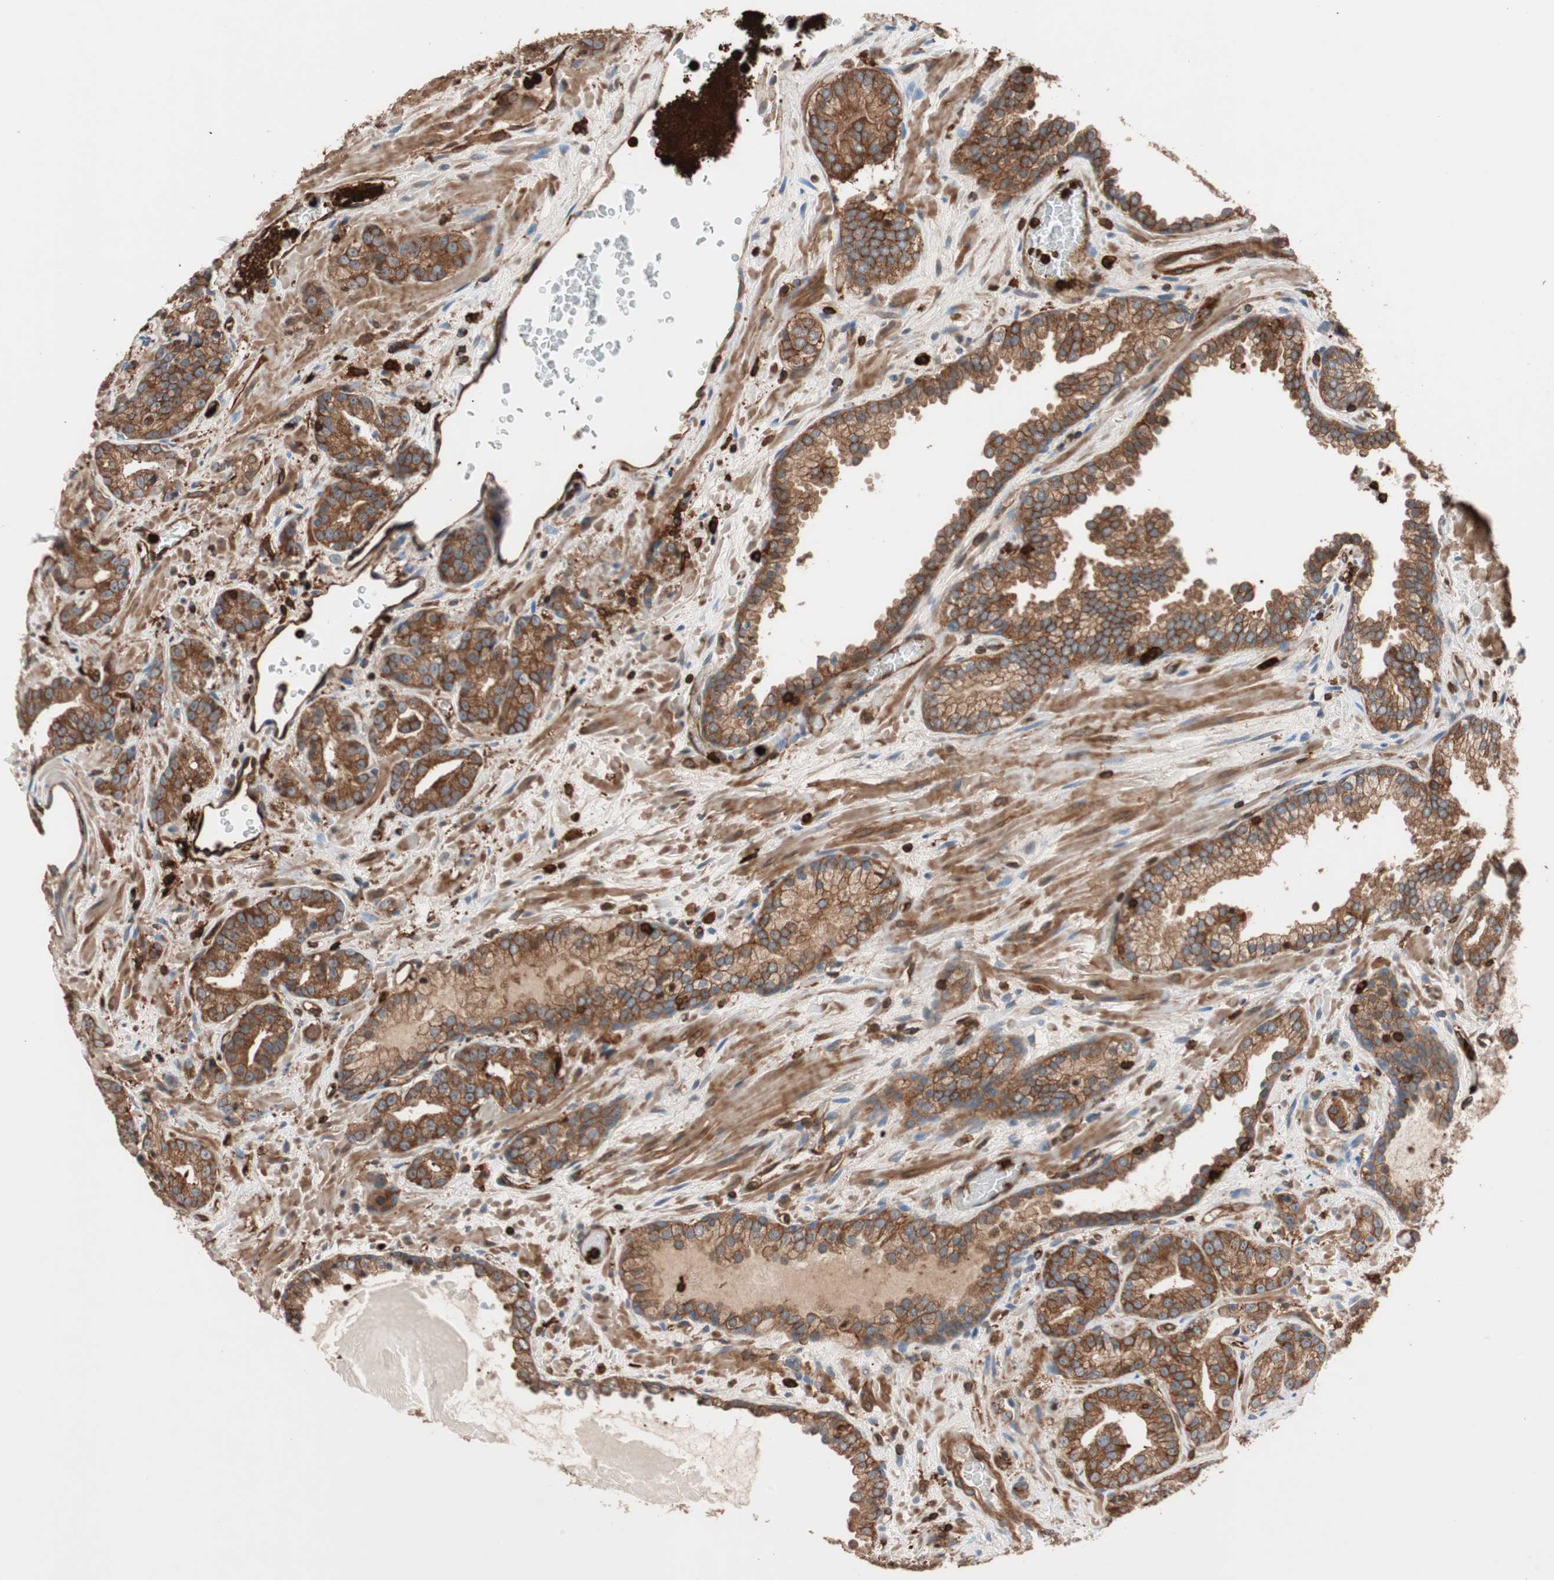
{"staining": {"intensity": "strong", "quantity": ">75%", "location": "cytoplasmic/membranous"}, "tissue": "prostate cancer", "cell_type": "Tumor cells", "image_type": "cancer", "snomed": [{"axis": "morphology", "description": "Adenocarcinoma, Low grade"}, {"axis": "topography", "description": "Prostate"}], "caption": "IHC staining of prostate low-grade adenocarcinoma, which exhibits high levels of strong cytoplasmic/membranous positivity in approximately >75% of tumor cells indicating strong cytoplasmic/membranous protein staining. The staining was performed using DAB (brown) for protein detection and nuclei were counterstained in hematoxylin (blue).", "gene": "VASP", "patient": {"sex": "male", "age": 63}}